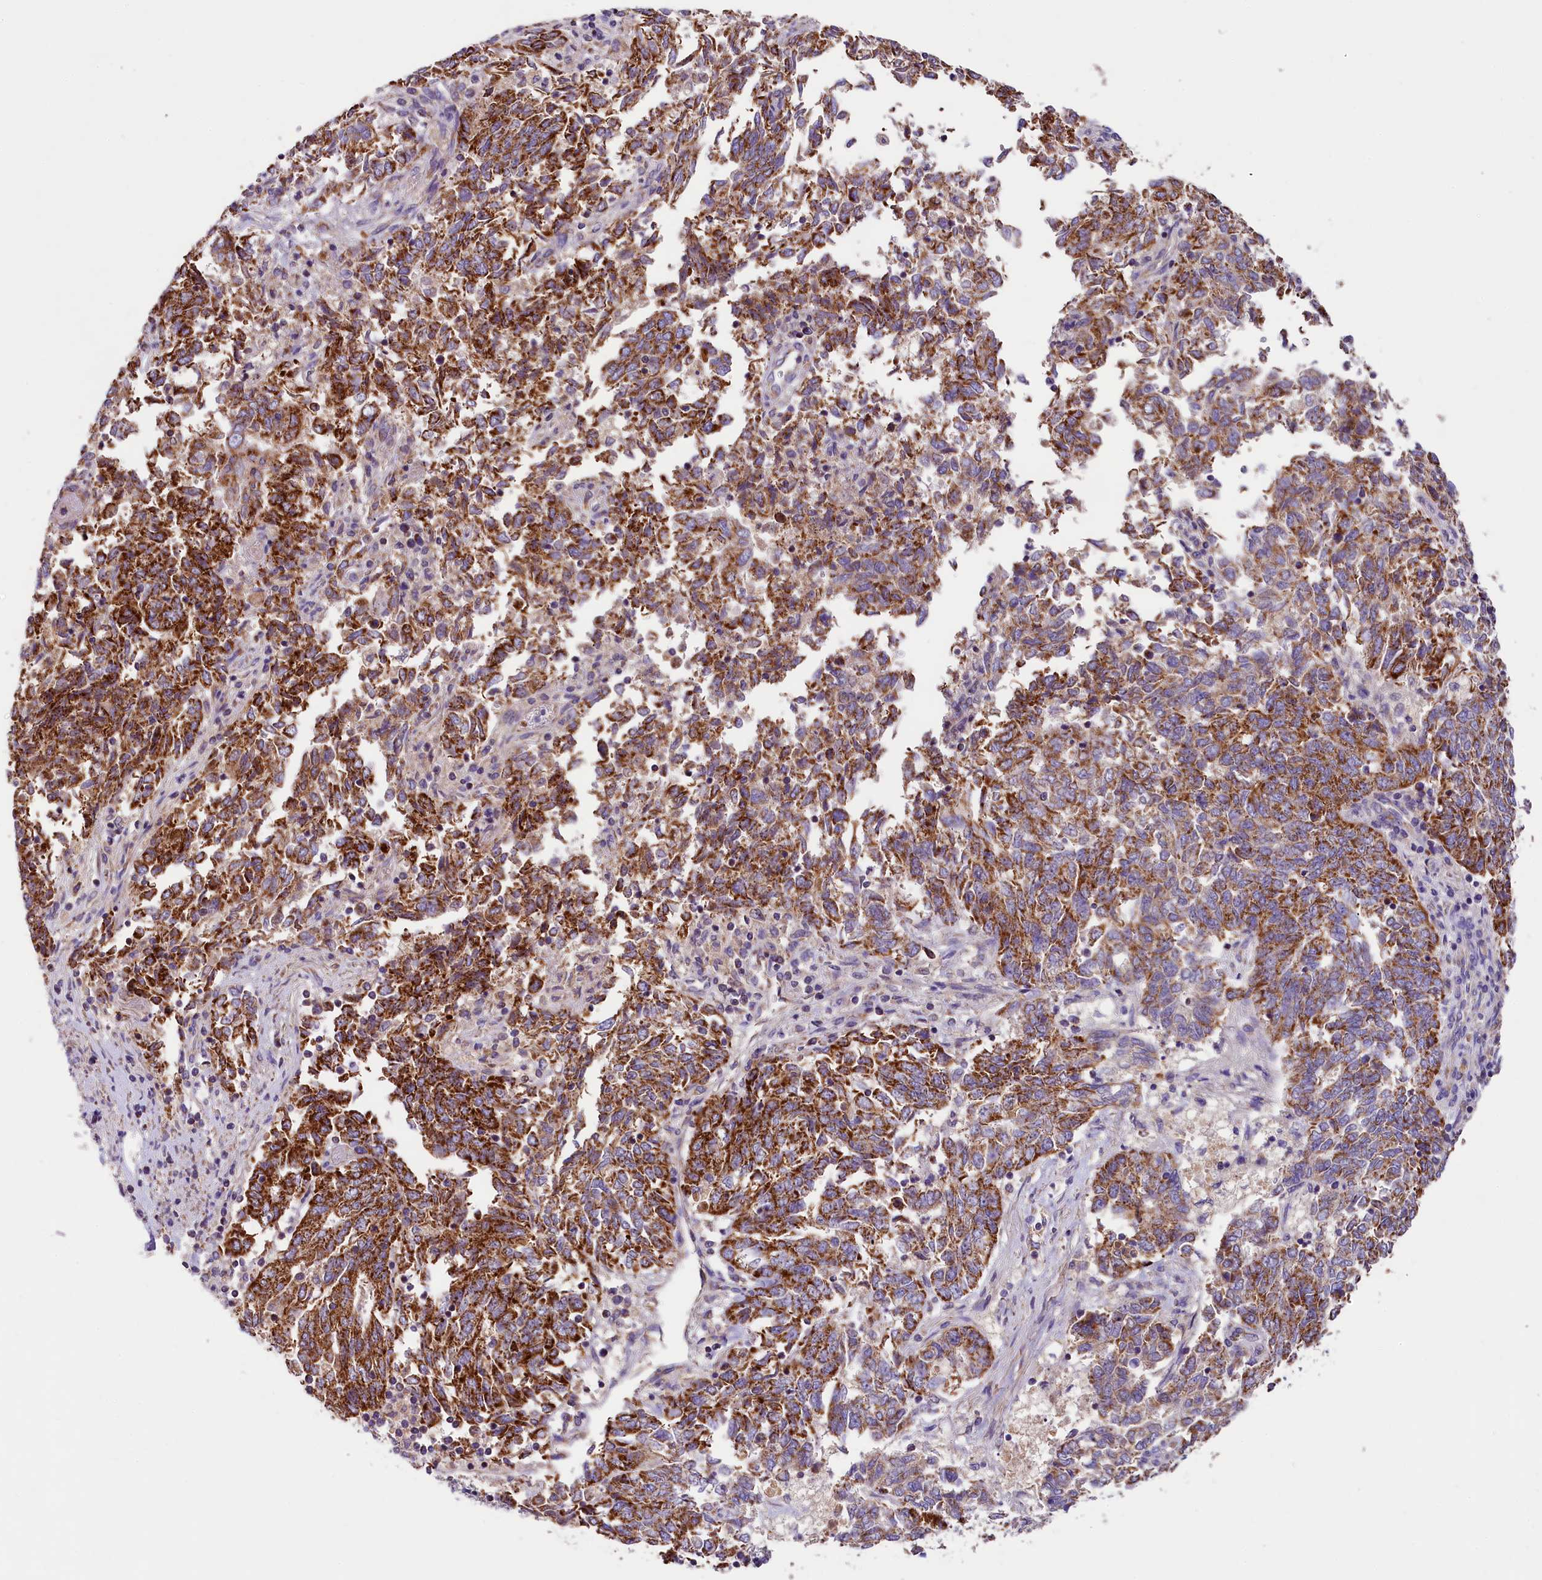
{"staining": {"intensity": "strong", "quantity": ">75%", "location": "cytoplasmic/membranous"}, "tissue": "endometrial cancer", "cell_type": "Tumor cells", "image_type": "cancer", "snomed": [{"axis": "morphology", "description": "Adenocarcinoma, NOS"}, {"axis": "topography", "description": "Endometrium"}], "caption": "An image of adenocarcinoma (endometrial) stained for a protein exhibits strong cytoplasmic/membranous brown staining in tumor cells.", "gene": "PMPCB", "patient": {"sex": "female", "age": 80}}